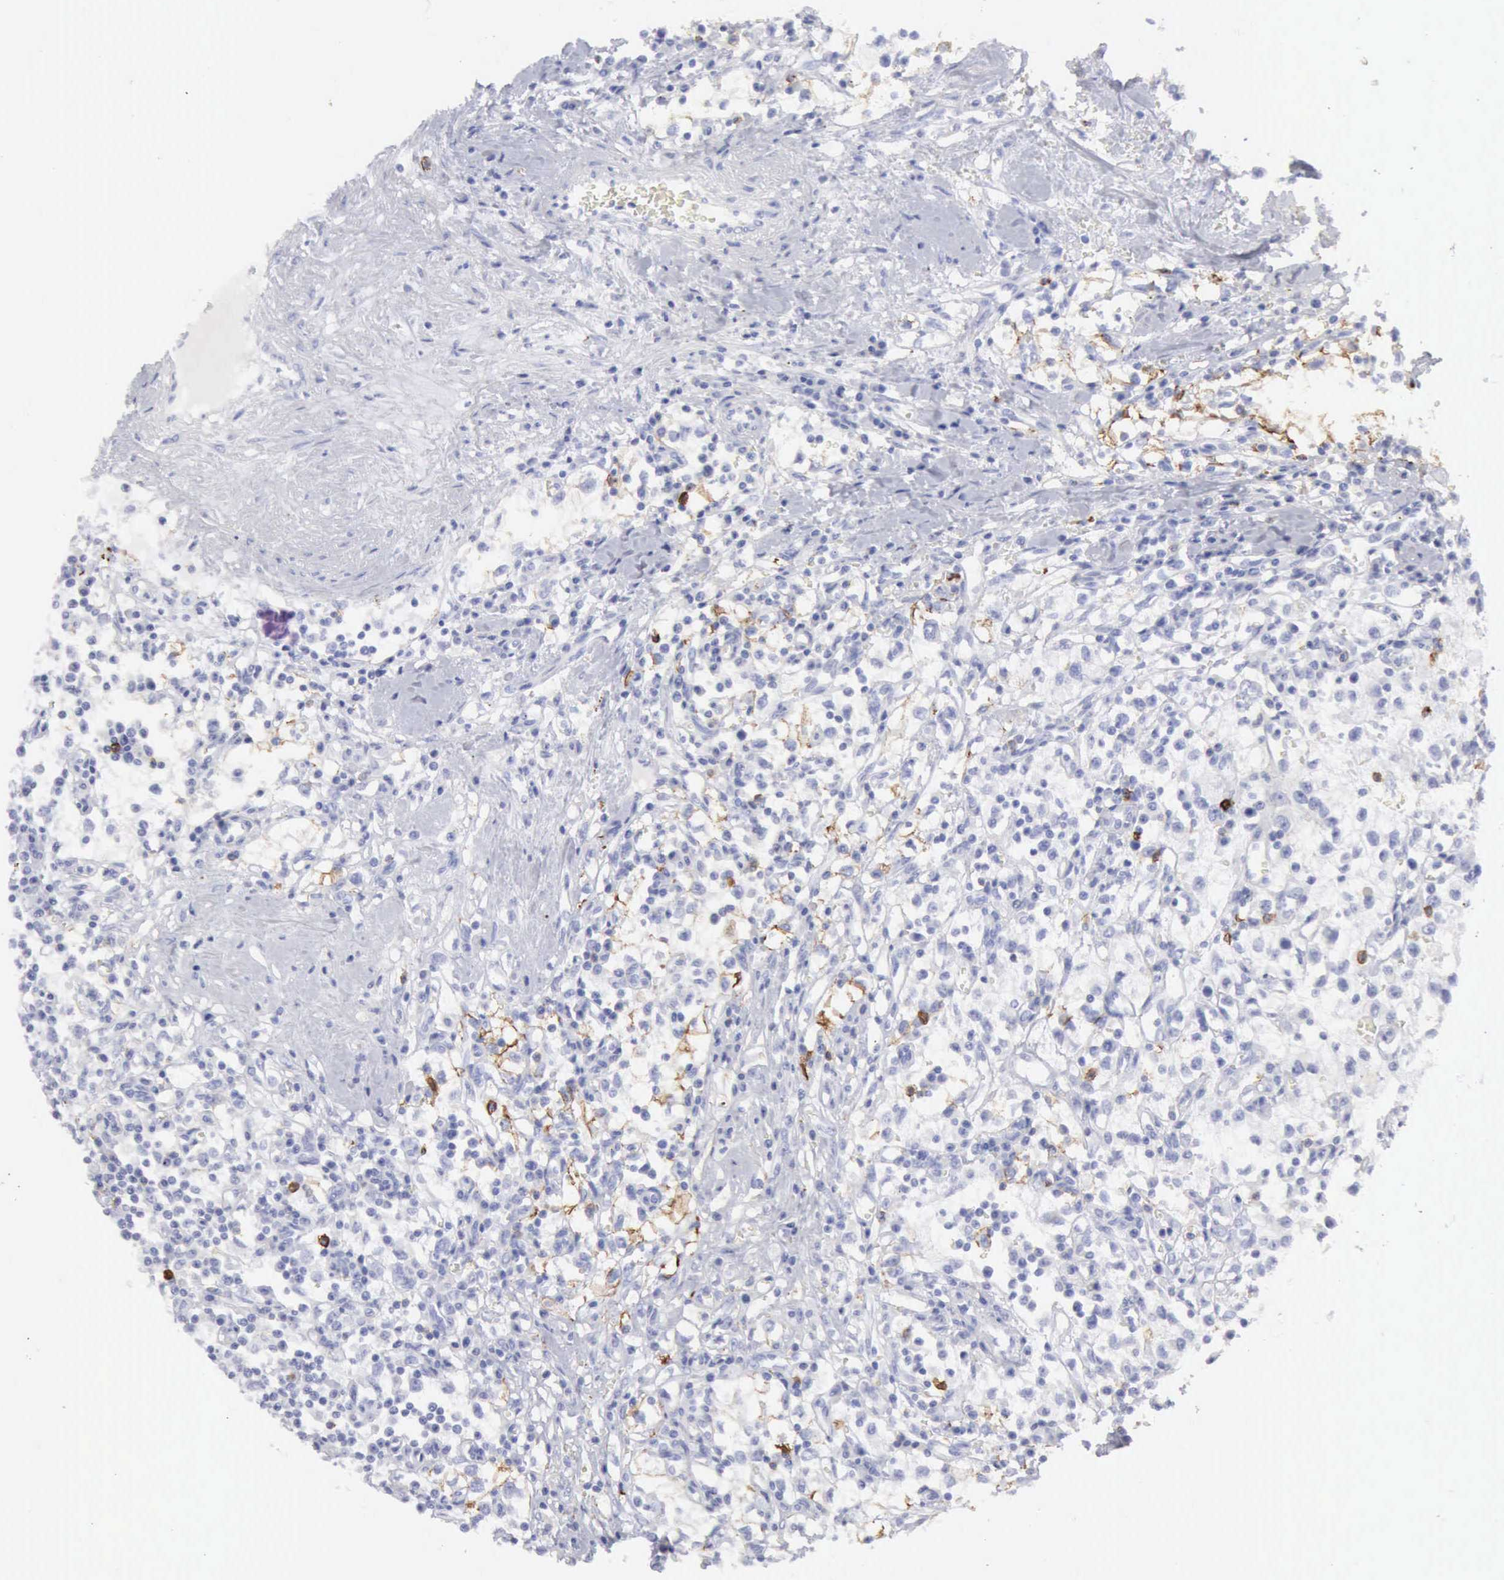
{"staining": {"intensity": "moderate", "quantity": "<25%", "location": "cytoplasmic/membranous"}, "tissue": "renal cancer", "cell_type": "Tumor cells", "image_type": "cancer", "snomed": [{"axis": "morphology", "description": "Adenocarcinoma, NOS"}, {"axis": "topography", "description": "Kidney"}], "caption": "There is low levels of moderate cytoplasmic/membranous positivity in tumor cells of adenocarcinoma (renal), as demonstrated by immunohistochemical staining (brown color).", "gene": "NCAM1", "patient": {"sex": "male", "age": 82}}